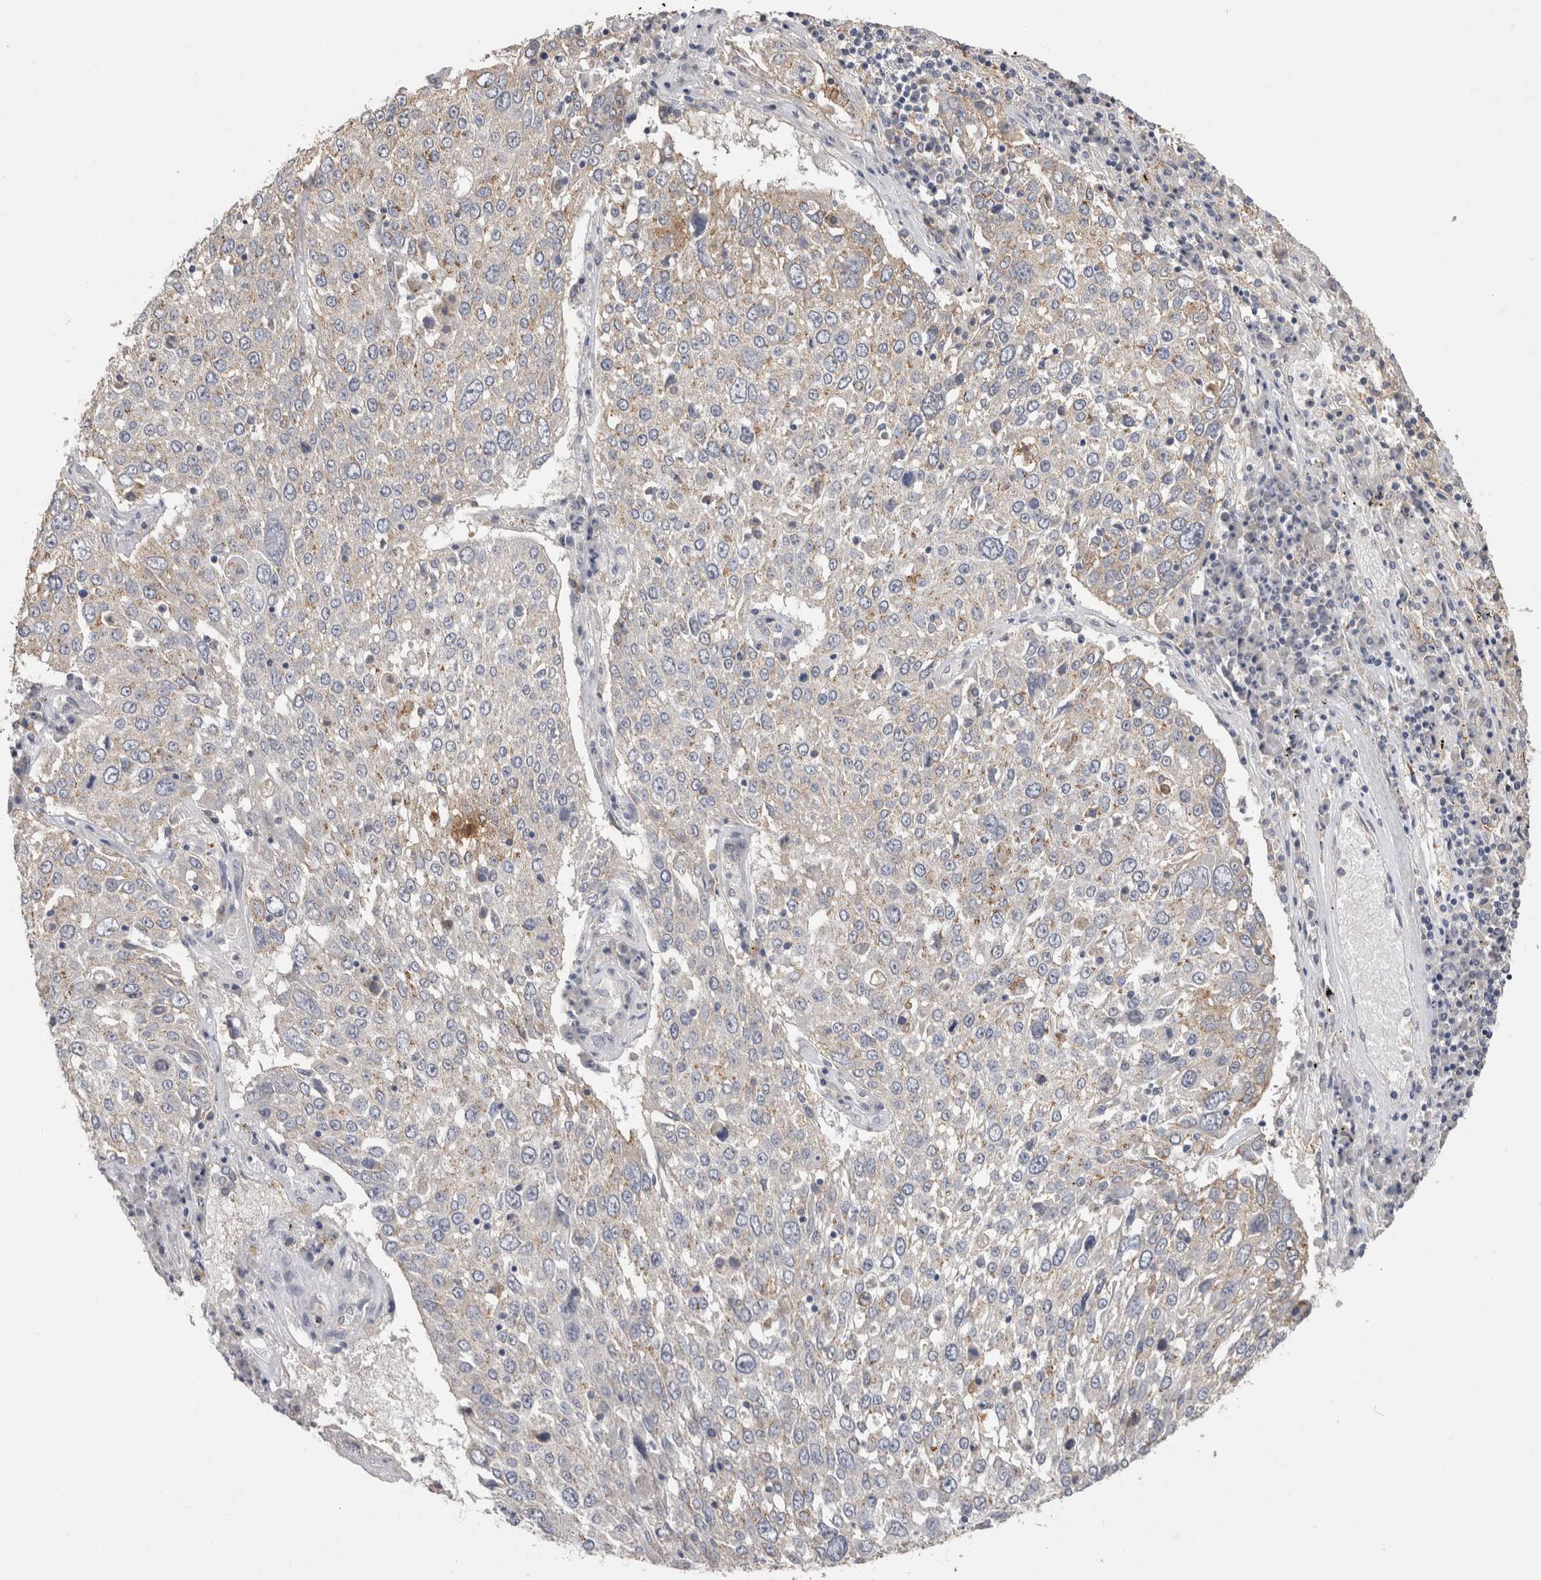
{"staining": {"intensity": "weak", "quantity": "<25%", "location": "cytoplasmic/membranous"}, "tissue": "lung cancer", "cell_type": "Tumor cells", "image_type": "cancer", "snomed": [{"axis": "morphology", "description": "Squamous cell carcinoma, NOS"}, {"axis": "topography", "description": "Lung"}], "caption": "The histopathology image displays no staining of tumor cells in lung squamous cell carcinoma.", "gene": "CNTFR", "patient": {"sex": "male", "age": 65}}